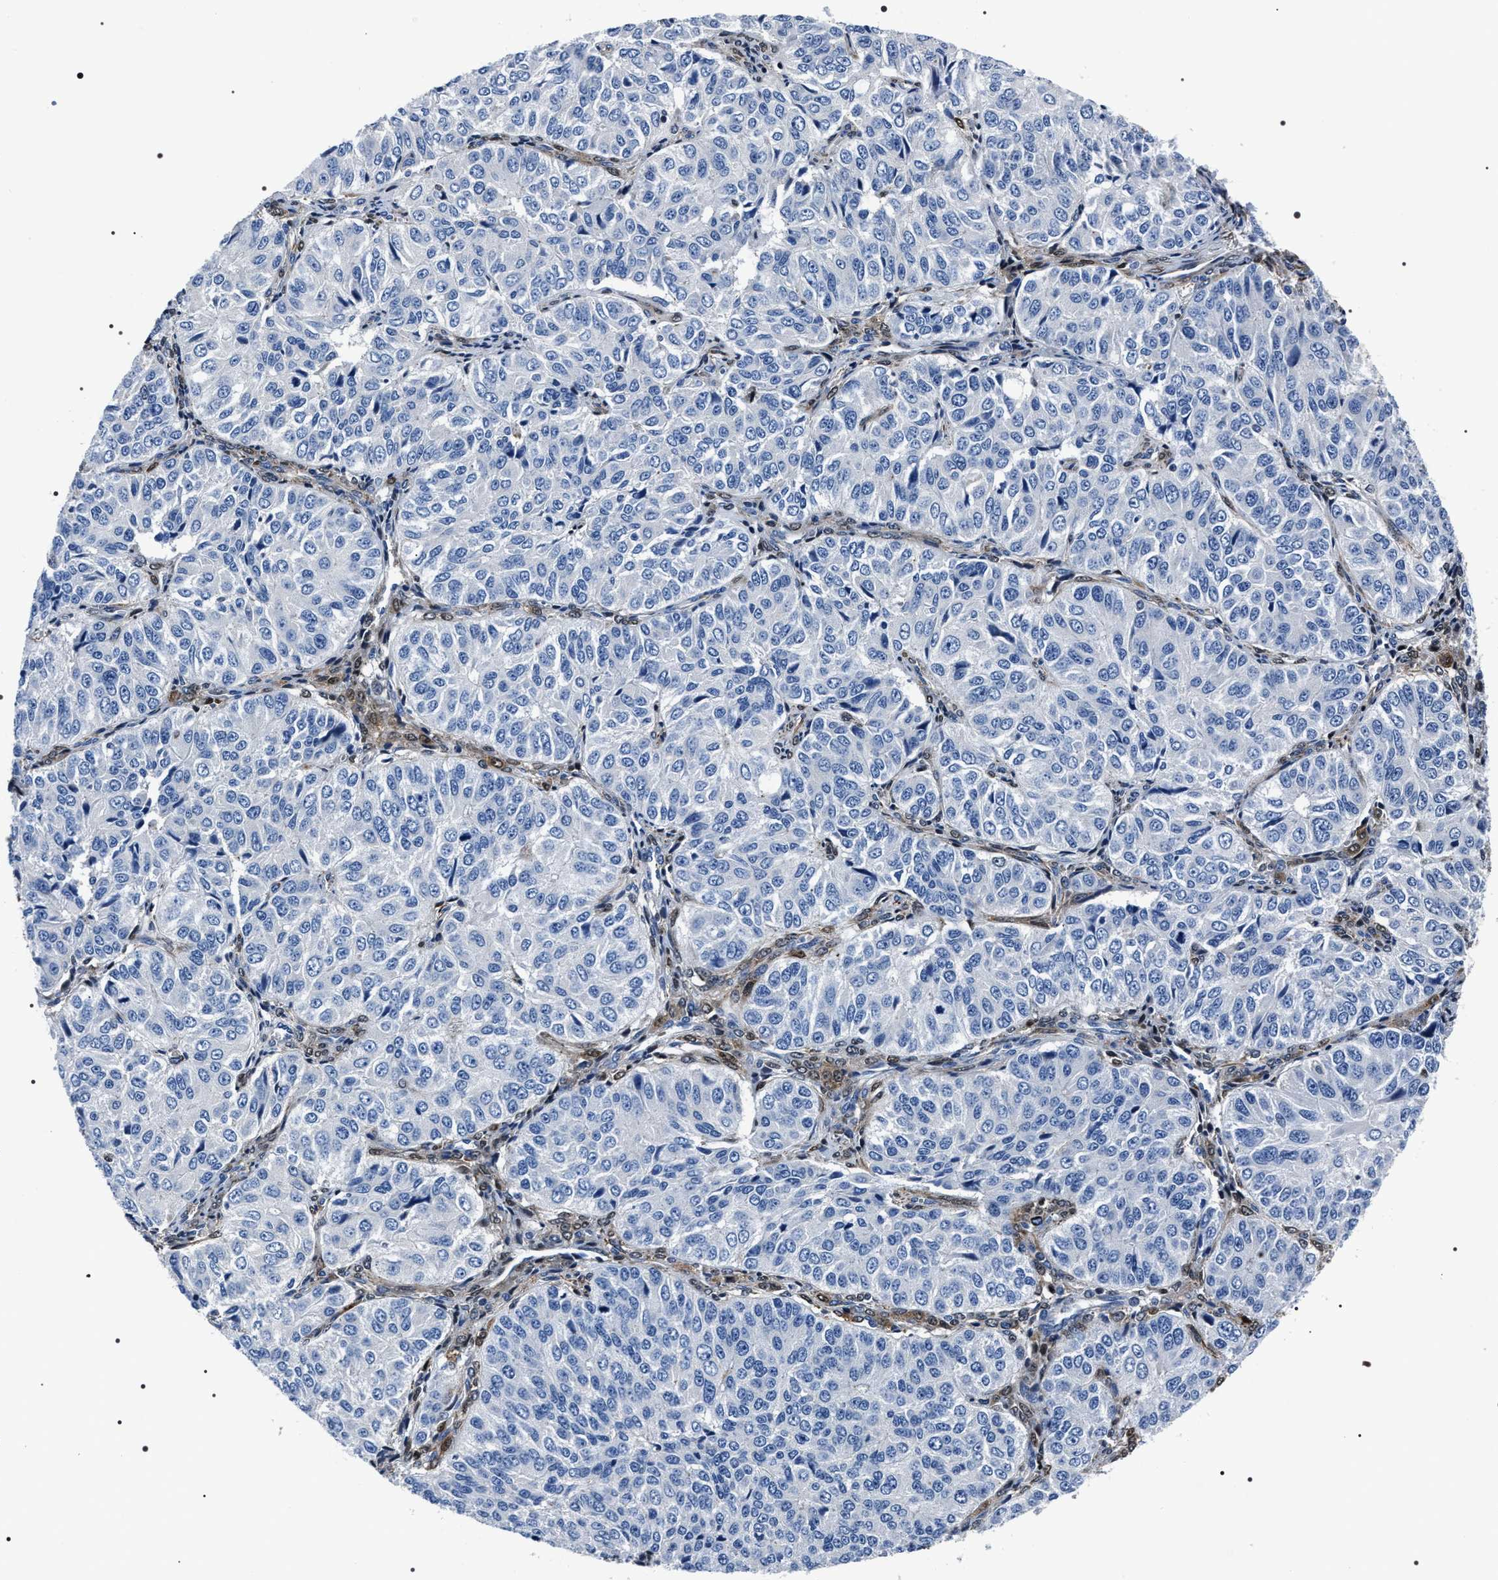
{"staining": {"intensity": "negative", "quantity": "none", "location": "none"}, "tissue": "ovarian cancer", "cell_type": "Tumor cells", "image_type": "cancer", "snomed": [{"axis": "morphology", "description": "Carcinoma, endometroid"}, {"axis": "topography", "description": "Ovary"}], "caption": "An immunohistochemistry (IHC) image of endometroid carcinoma (ovarian) is shown. There is no staining in tumor cells of endometroid carcinoma (ovarian).", "gene": "BAG2", "patient": {"sex": "female", "age": 51}}